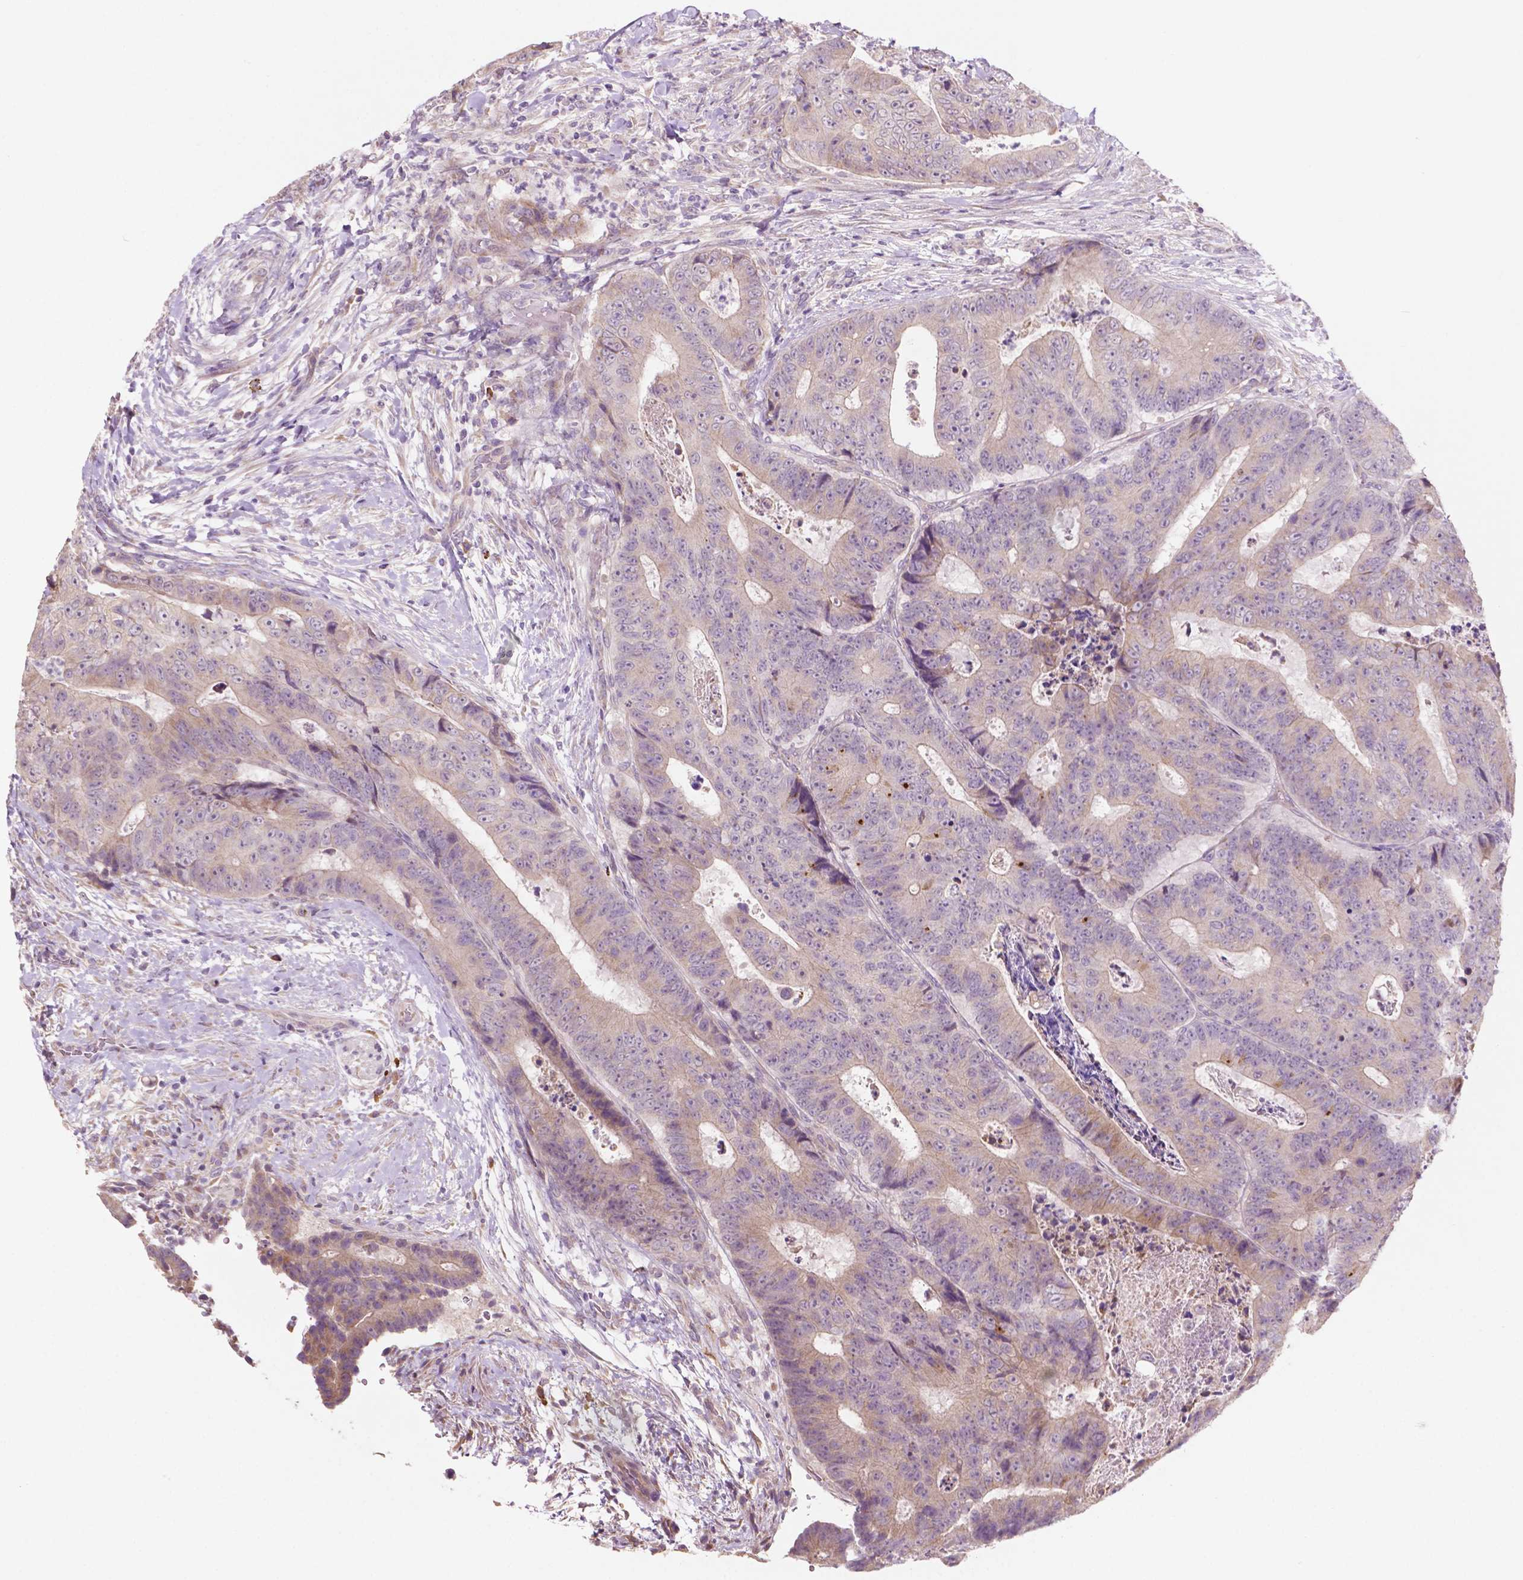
{"staining": {"intensity": "weak", "quantity": "25%-75%", "location": "cytoplasmic/membranous"}, "tissue": "colorectal cancer", "cell_type": "Tumor cells", "image_type": "cancer", "snomed": [{"axis": "morphology", "description": "Adenocarcinoma, NOS"}, {"axis": "topography", "description": "Colon"}], "caption": "DAB (3,3'-diaminobenzidine) immunohistochemical staining of human colorectal adenocarcinoma shows weak cytoplasmic/membranous protein expression in approximately 25%-75% of tumor cells. The protein is shown in brown color, while the nuclei are stained blue.", "gene": "LRP1B", "patient": {"sex": "female", "age": 48}}